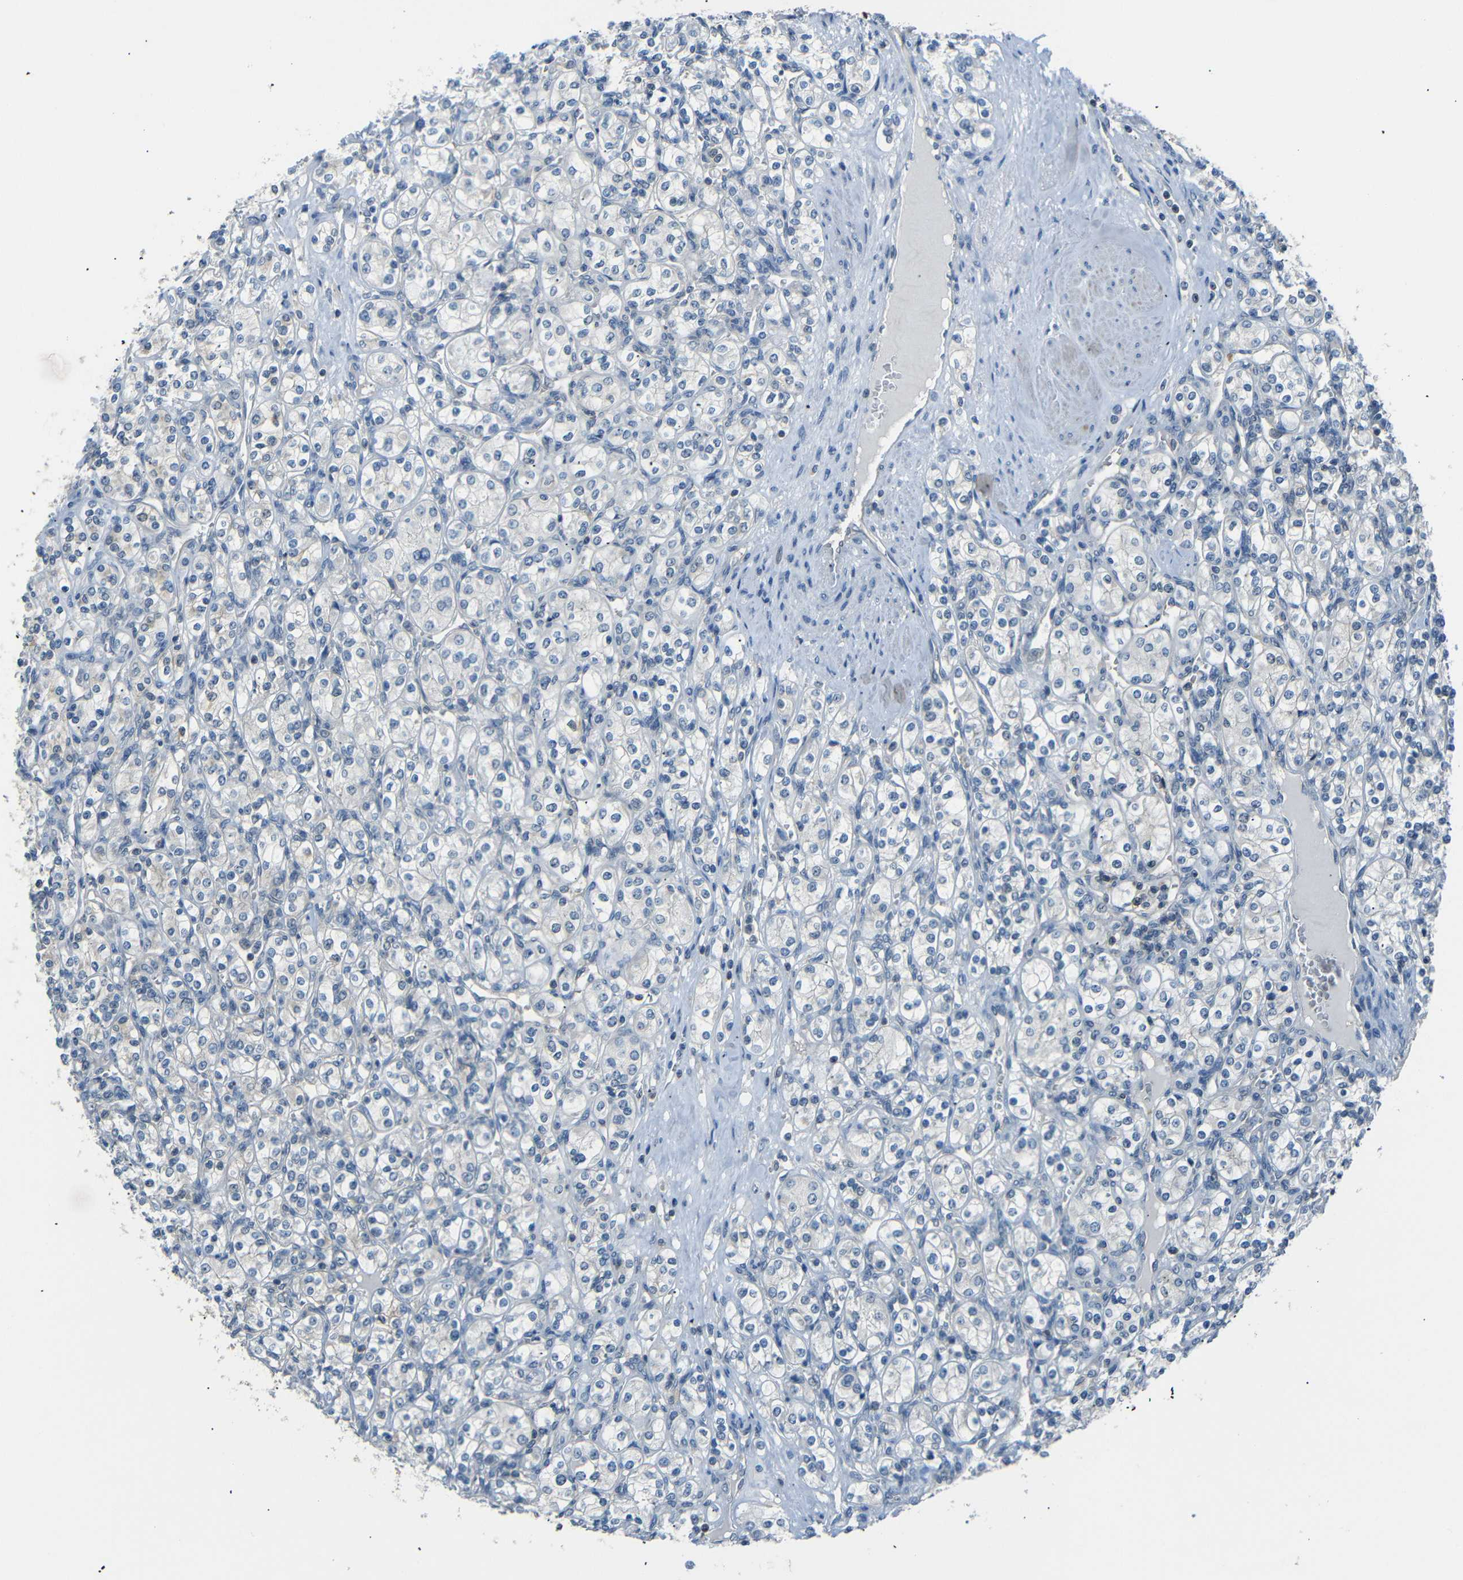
{"staining": {"intensity": "negative", "quantity": "none", "location": "none"}, "tissue": "renal cancer", "cell_type": "Tumor cells", "image_type": "cancer", "snomed": [{"axis": "morphology", "description": "Adenocarcinoma, NOS"}, {"axis": "topography", "description": "Kidney"}], "caption": "Renal cancer was stained to show a protein in brown. There is no significant staining in tumor cells.", "gene": "SFN", "patient": {"sex": "male", "age": 77}}